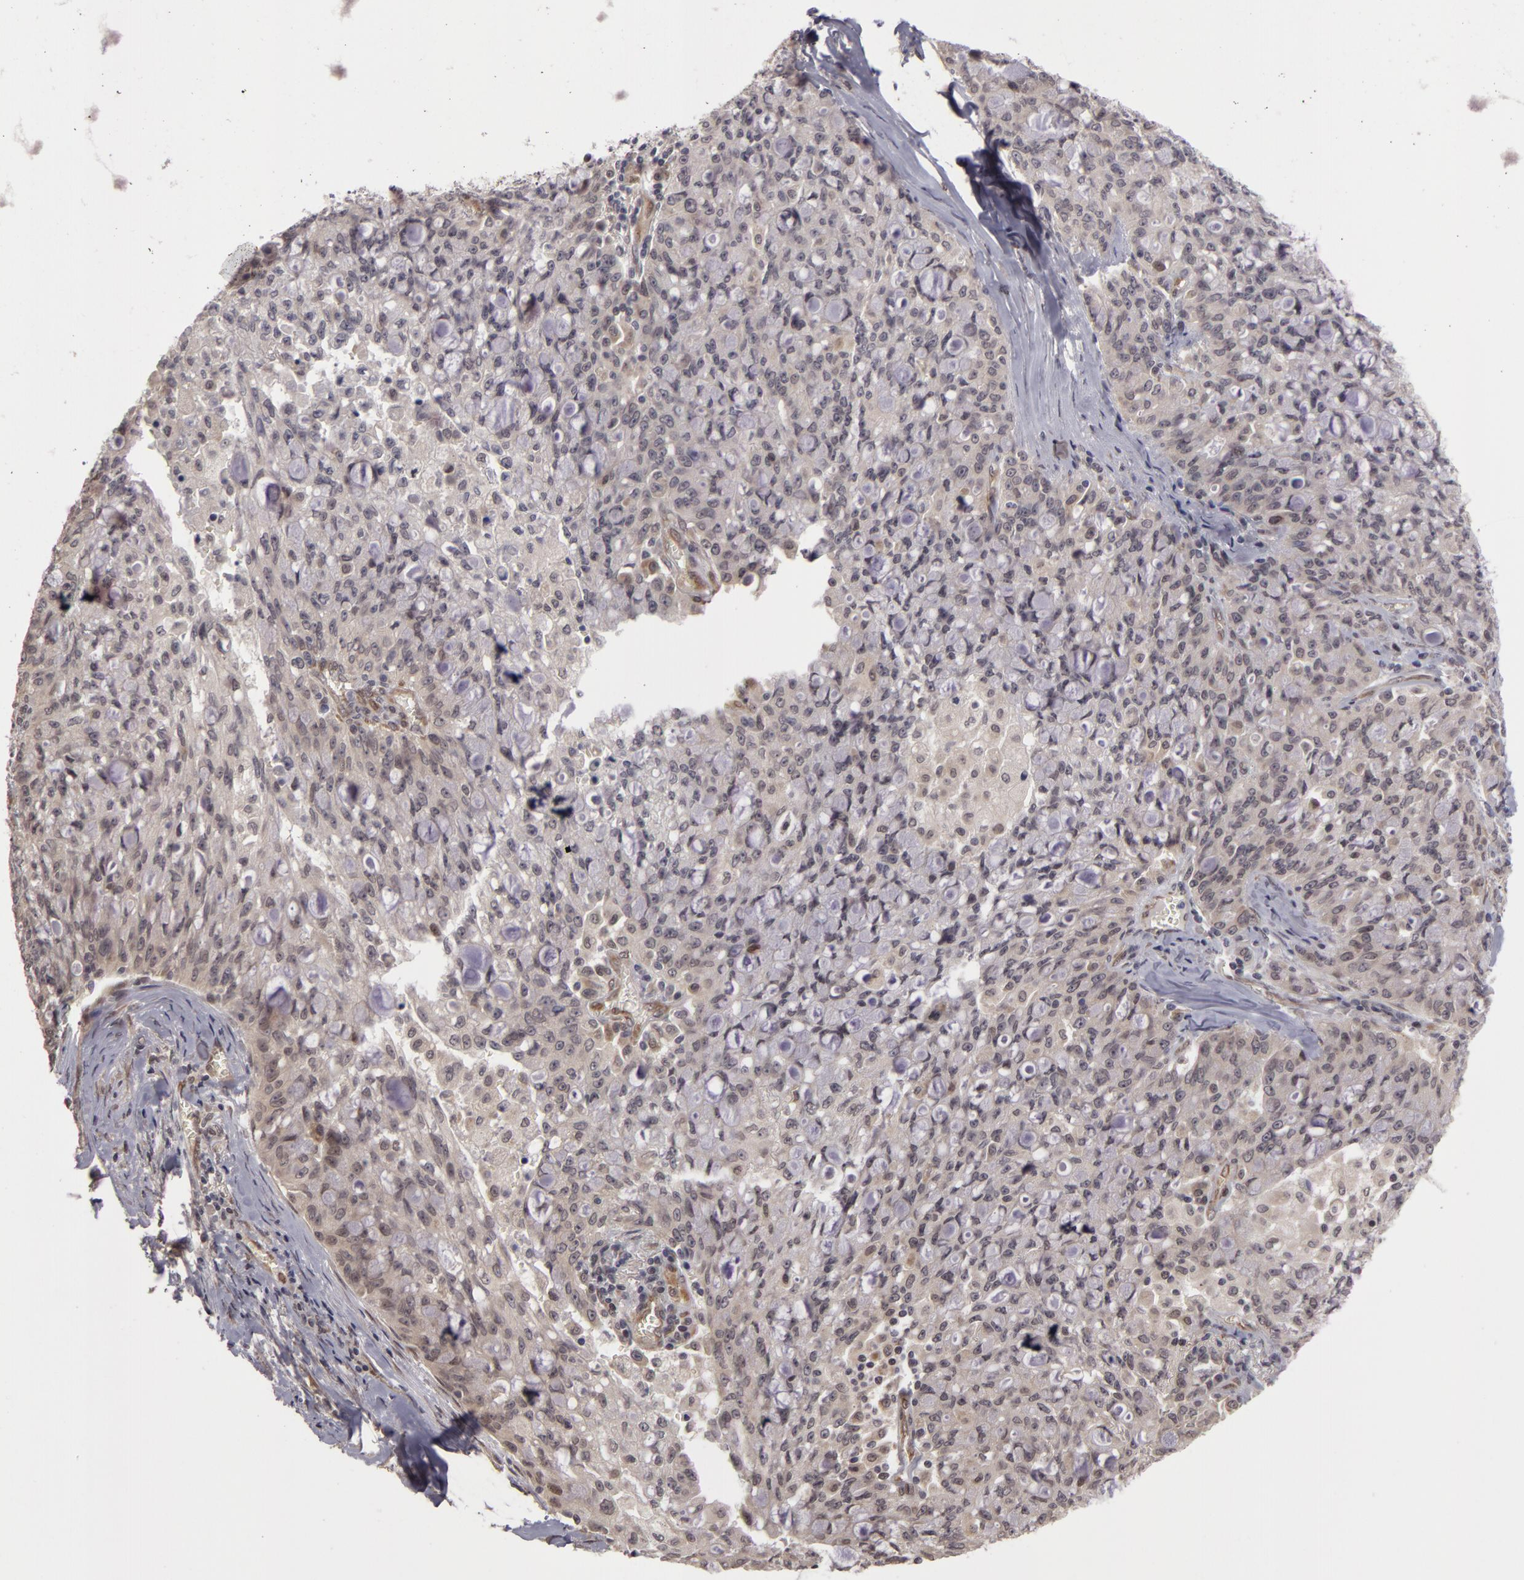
{"staining": {"intensity": "weak", "quantity": "<25%", "location": "nuclear"}, "tissue": "lung cancer", "cell_type": "Tumor cells", "image_type": "cancer", "snomed": [{"axis": "morphology", "description": "Adenocarcinoma, NOS"}, {"axis": "topography", "description": "Lung"}], "caption": "DAB immunohistochemical staining of lung adenocarcinoma exhibits no significant positivity in tumor cells.", "gene": "ZNF133", "patient": {"sex": "female", "age": 44}}